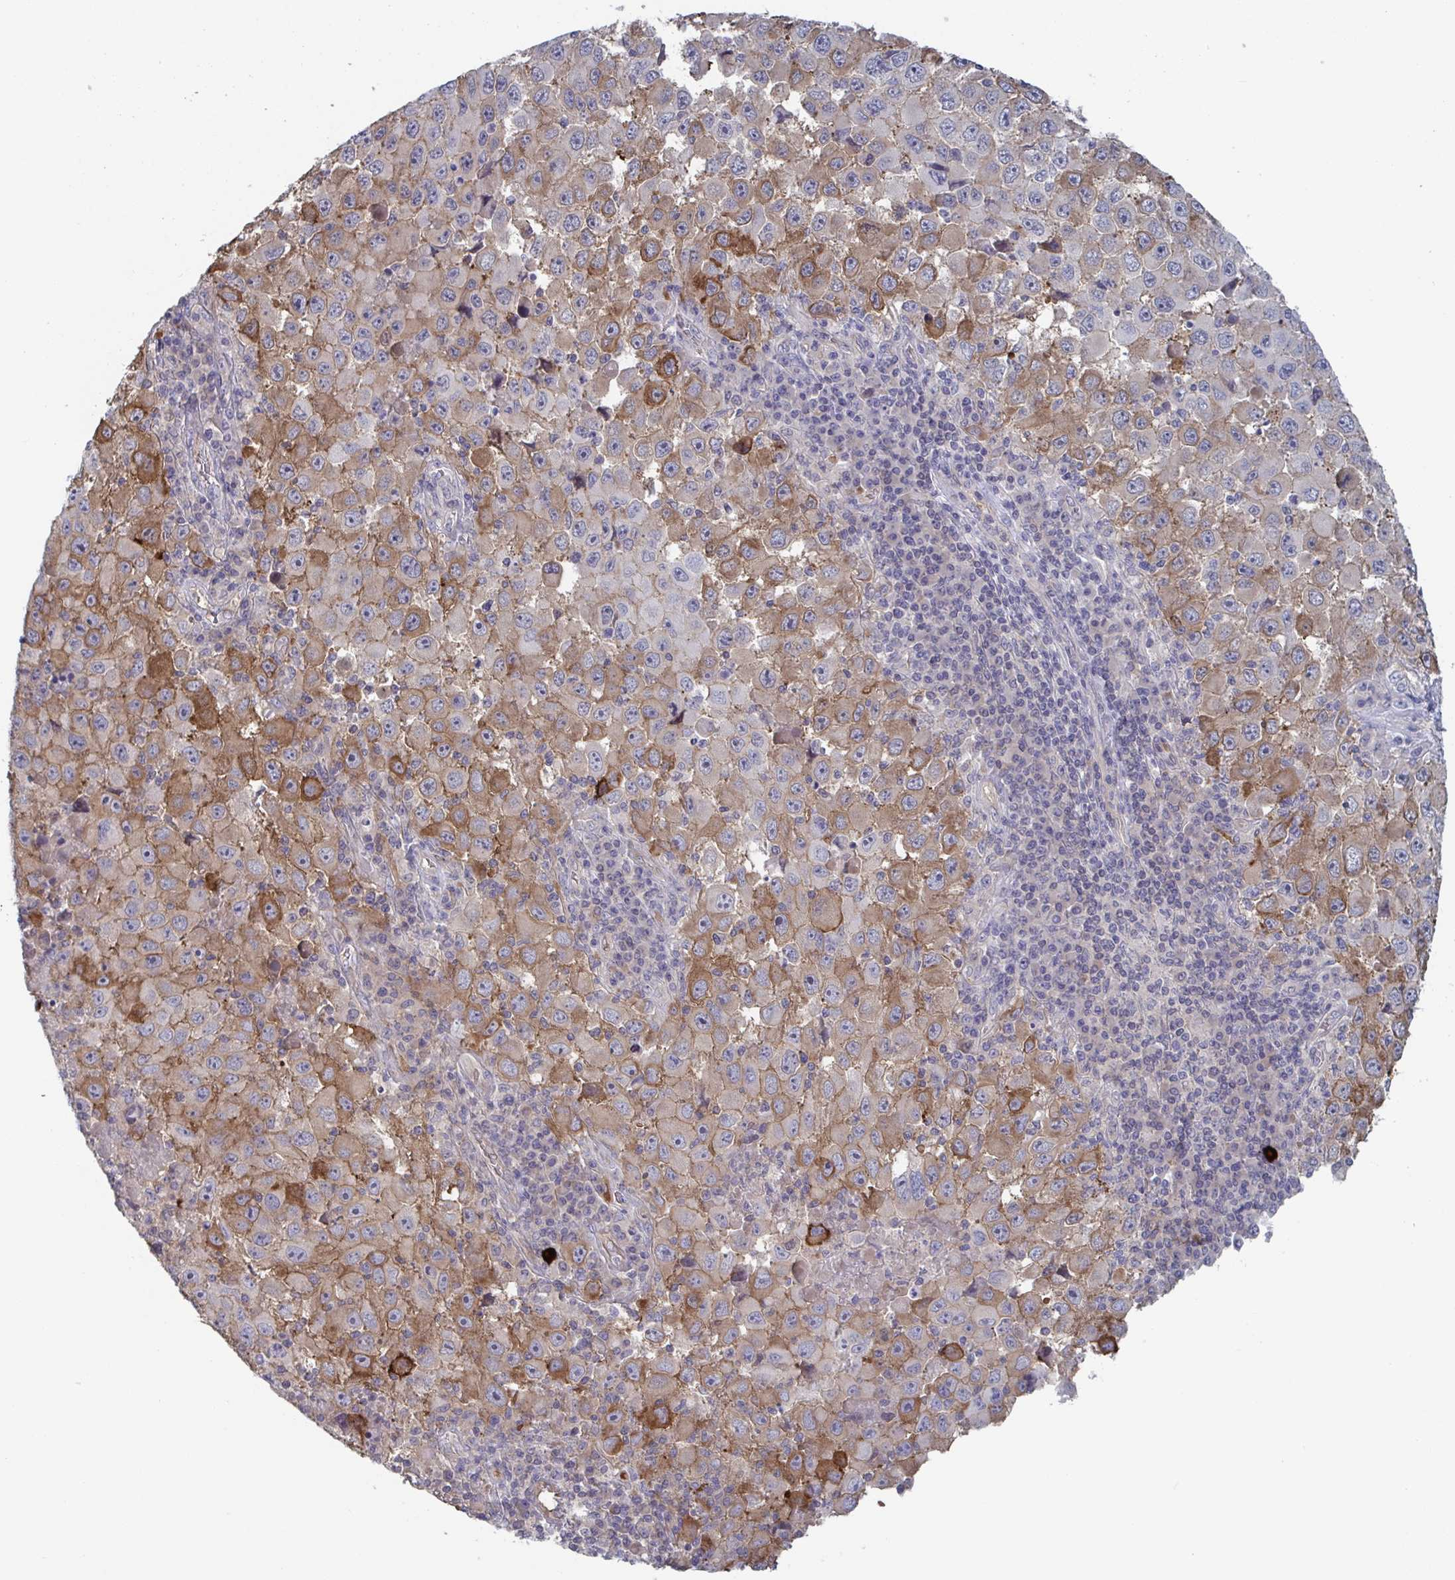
{"staining": {"intensity": "moderate", "quantity": "25%-75%", "location": "cytoplasmic/membranous"}, "tissue": "melanoma", "cell_type": "Tumor cells", "image_type": "cancer", "snomed": [{"axis": "morphology", "description": "Malignant melanoma, Metastatic site"}, {"axis": "topography", "description": "Lymph node"}], "caption": "IHC micrograph of human melanoma stained for a protein (brown), which reveals medium levels of moderate cytoplasmic/membranous expression in about 25%-75% of tumor cells.", "gene": "STK26", "patient": {"sex": "female", "age": 67}}